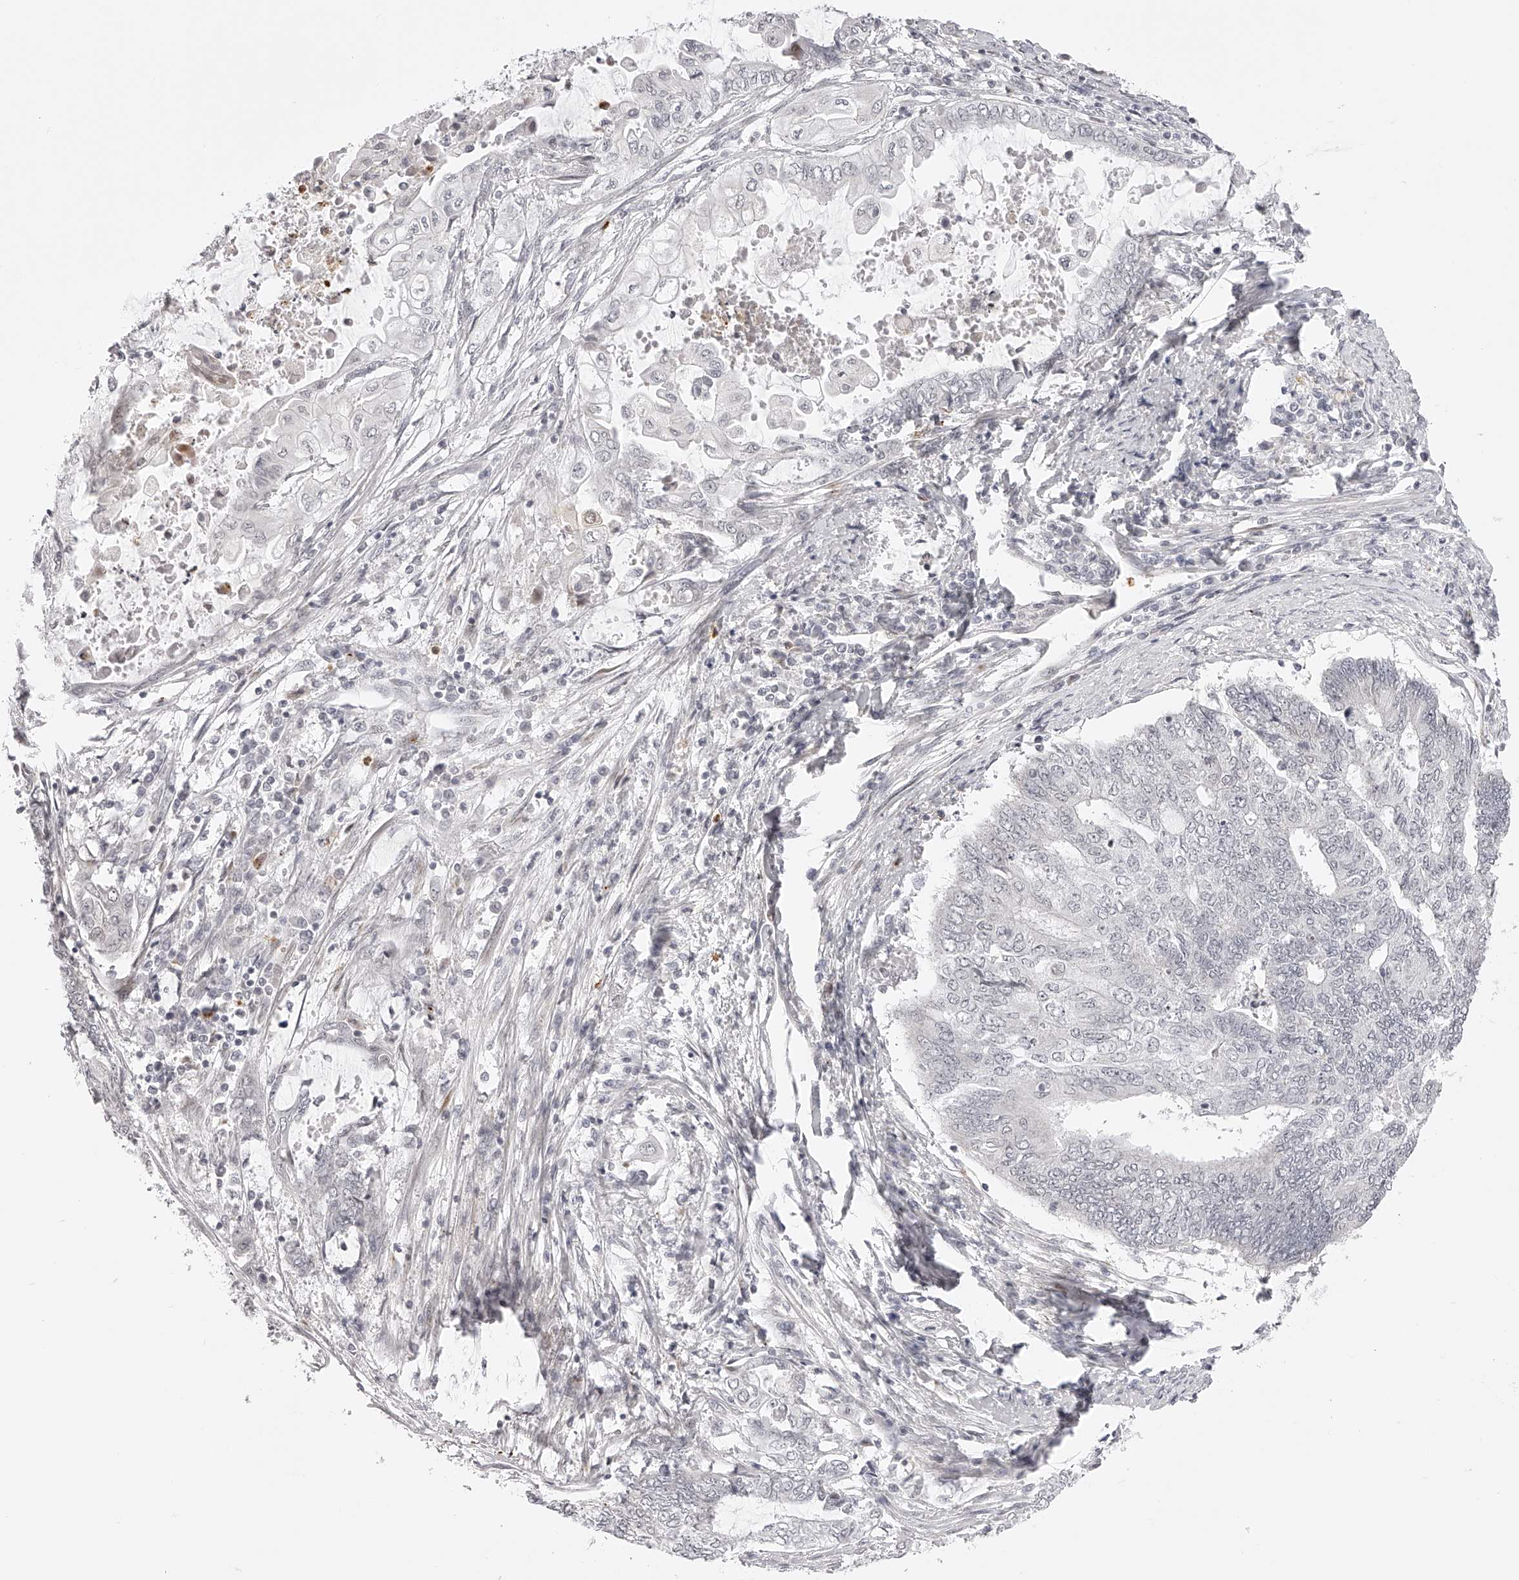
{"staining": {"intensity": "negative", "quantity": "none", "location": "none"}, "tissue": "endometrial cancer", "cell_type": "Tumor cells", "image_type": "cancer", "snomed": [{"axis": "morphology", "description": "Adenocarcinoma, NOS"}, {"axis": "topography", "description": "Uterus"}, {"axis": "topography", "description": "Endometrium"}], "caption": "Tumor cells show no significant protein positivity in endometrial cancer (adenocarcinoma). (DAB IHC with hematoxylin counter stain).", "gene": "PLEKHG1", "patient": {"sex": "female", "age": 70}}